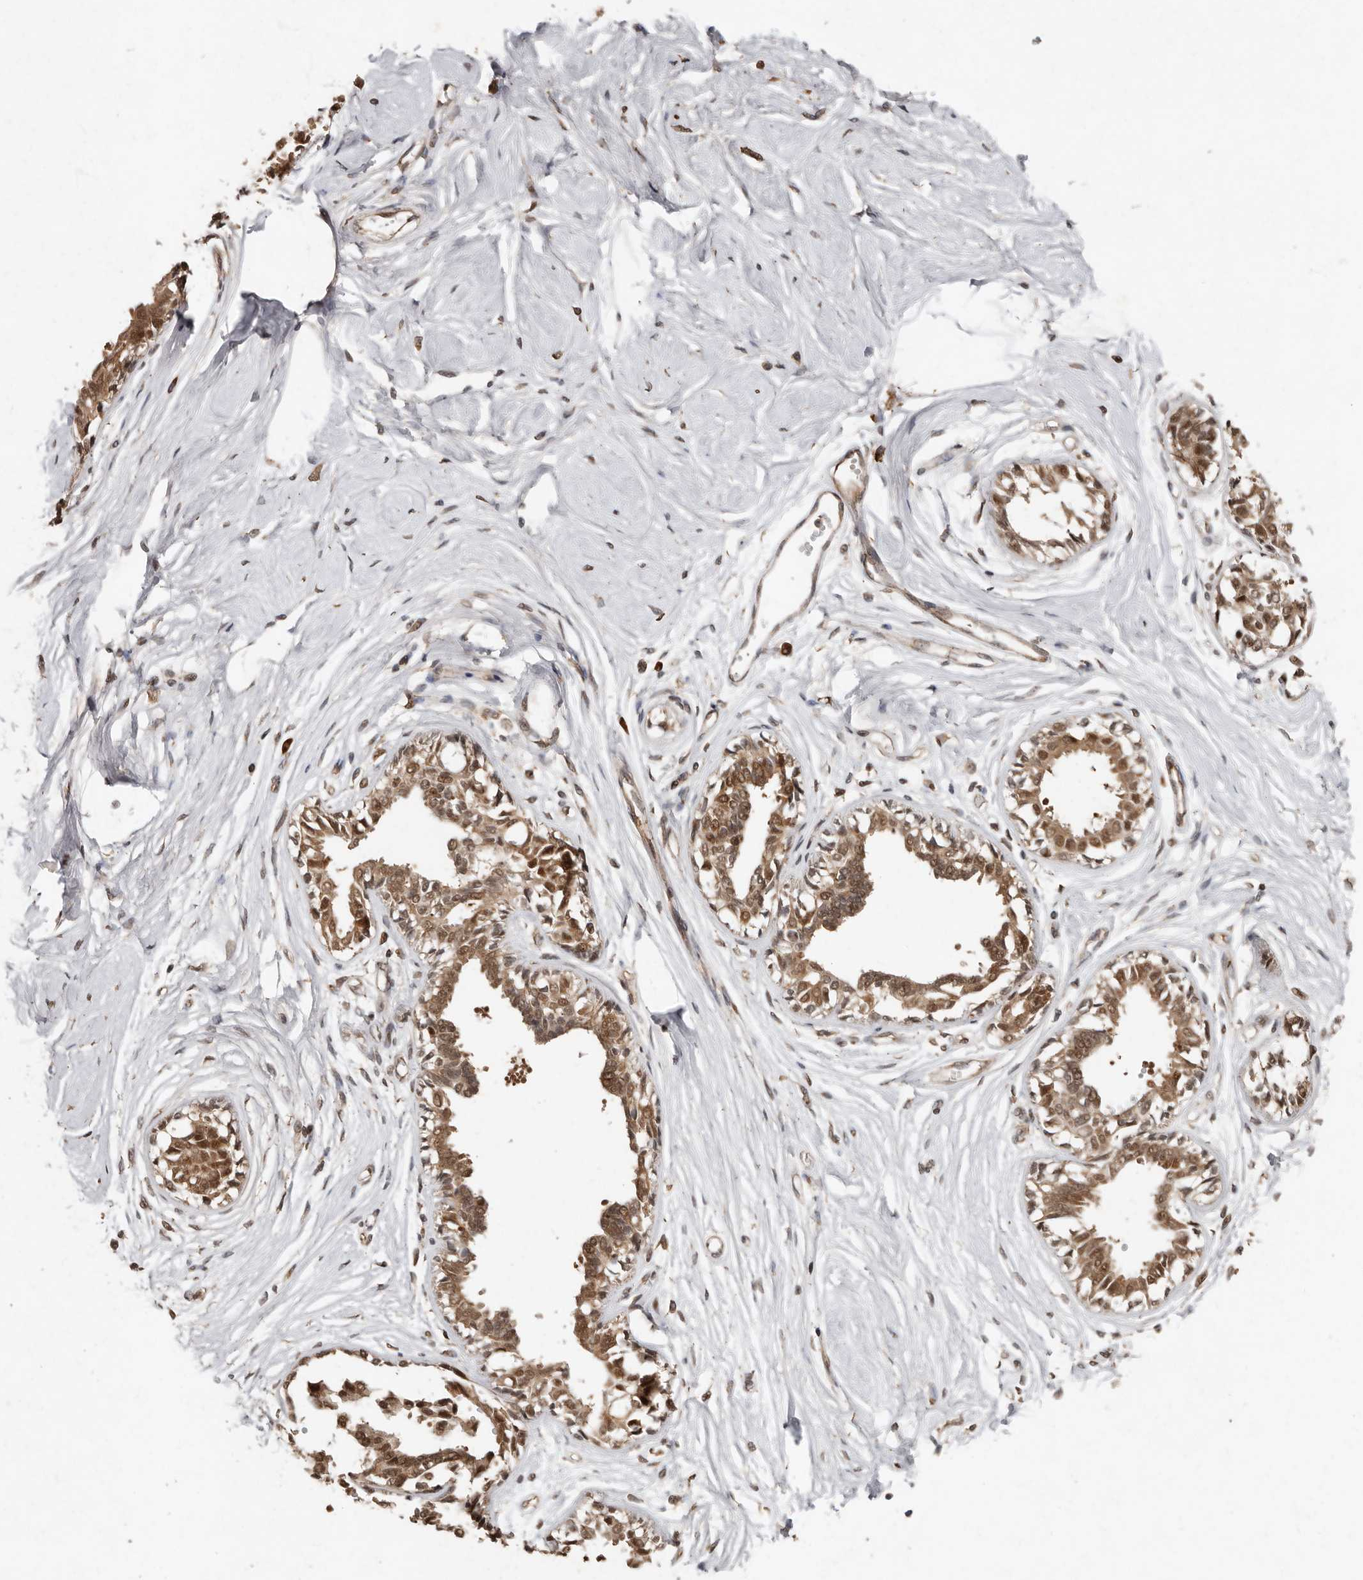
{"staining": {"intensity": "negative", "quantity": "none", "location": "none"}, "tissue": "breast", "cell_type": "Adipocytes", "image_type": "normal", "snomed": [{"axis": "morphology", "description": "Normal tissue, NOS"}, {"axis": "topography", "description": "Breast"}], "caption": "A histopathology image of breast stained for a protein shows no brown staining in adipocytes. (DAB (3,3'-diaminobenzidine) immunohistochemistry (IHC), high magnification).", "gene": "LRGUK", "patient": {"sex": "female", "age": 45}}